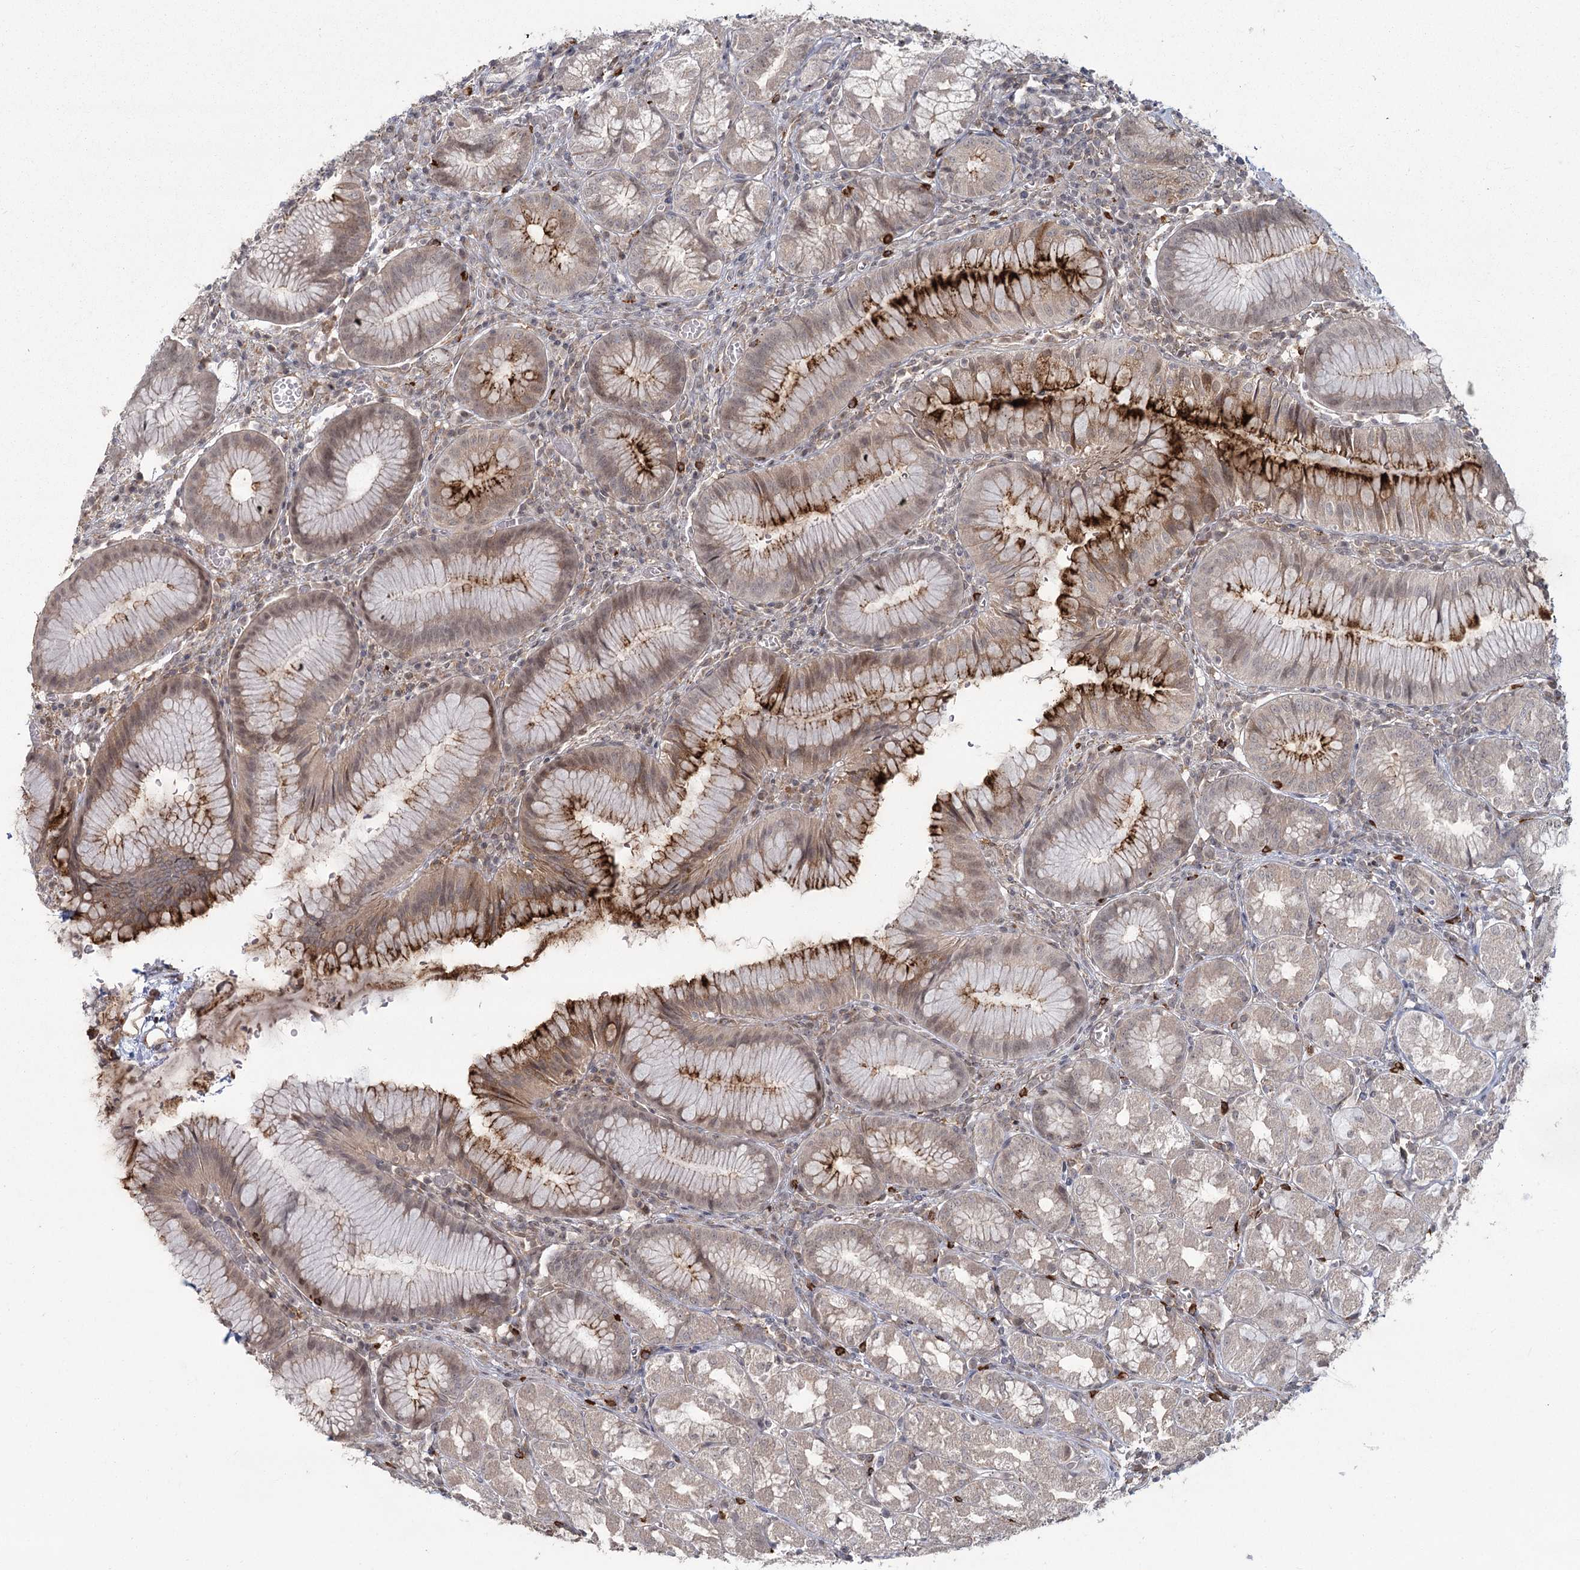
{"staining": {"intensity": "moderate", "quantity": "<25%", "location": "cytoplasmic/membranous,nuclear"}, "tissue": "stomach", "cell_type": "Glandular cells", "image_type": "normal", "snomed": [{"axis": "morphology", "description": "Normal tissue, NOS"}, {"axis": "topography", "description": "Stomach"}], "caption": "Immunohistochemical staining of normal human stomach displays moderate cytoplasmic/membranous,nuclear protein positivity in approximately <25% of glandular cells.", "gene": "AP2M1", "patient": {"sex": "male", "age": 55}}